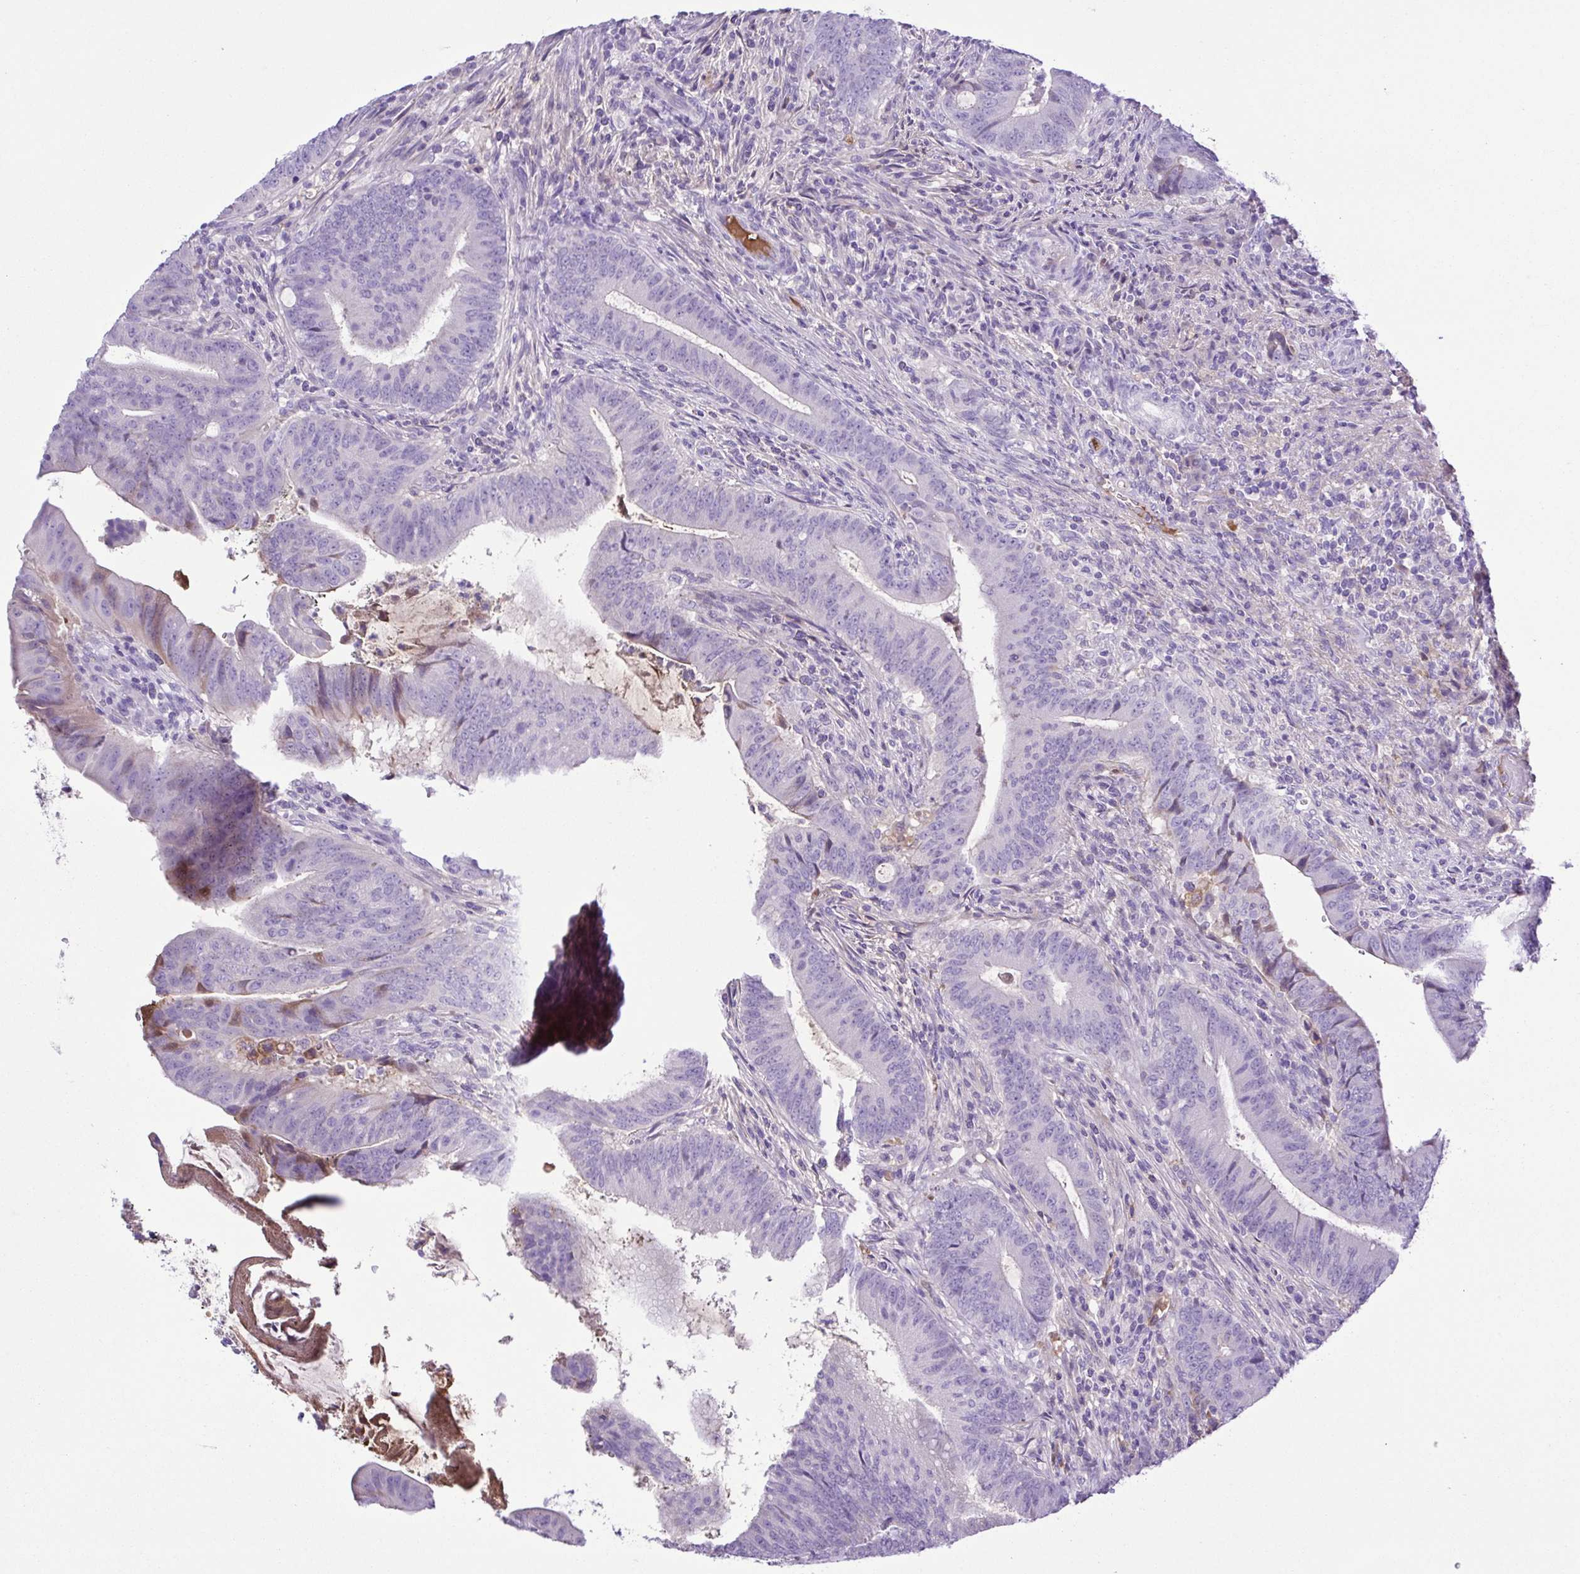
{"staining": {"intensity": "negative", "quantity": "none", "location": "none"}, "tissue": "colorectal cancer", "cell_type": "Tumor cells", "image_type": "cancer", "snomed": [{"axis": "morphology", "description": "Adenocarcinoma, NOS"}, {"axis": "topography", "description": "Colon"}], "caption": "DAB immunohistochemical staining of colorectal adenocarcinoma reveals no significant staining in tumor cells. The staining is performed using DAB brown chromogen with nuclei counter-stained in using hematoxylin.", "gene": "IGFL1", "patient": {"sex": "female", "age": 43}}